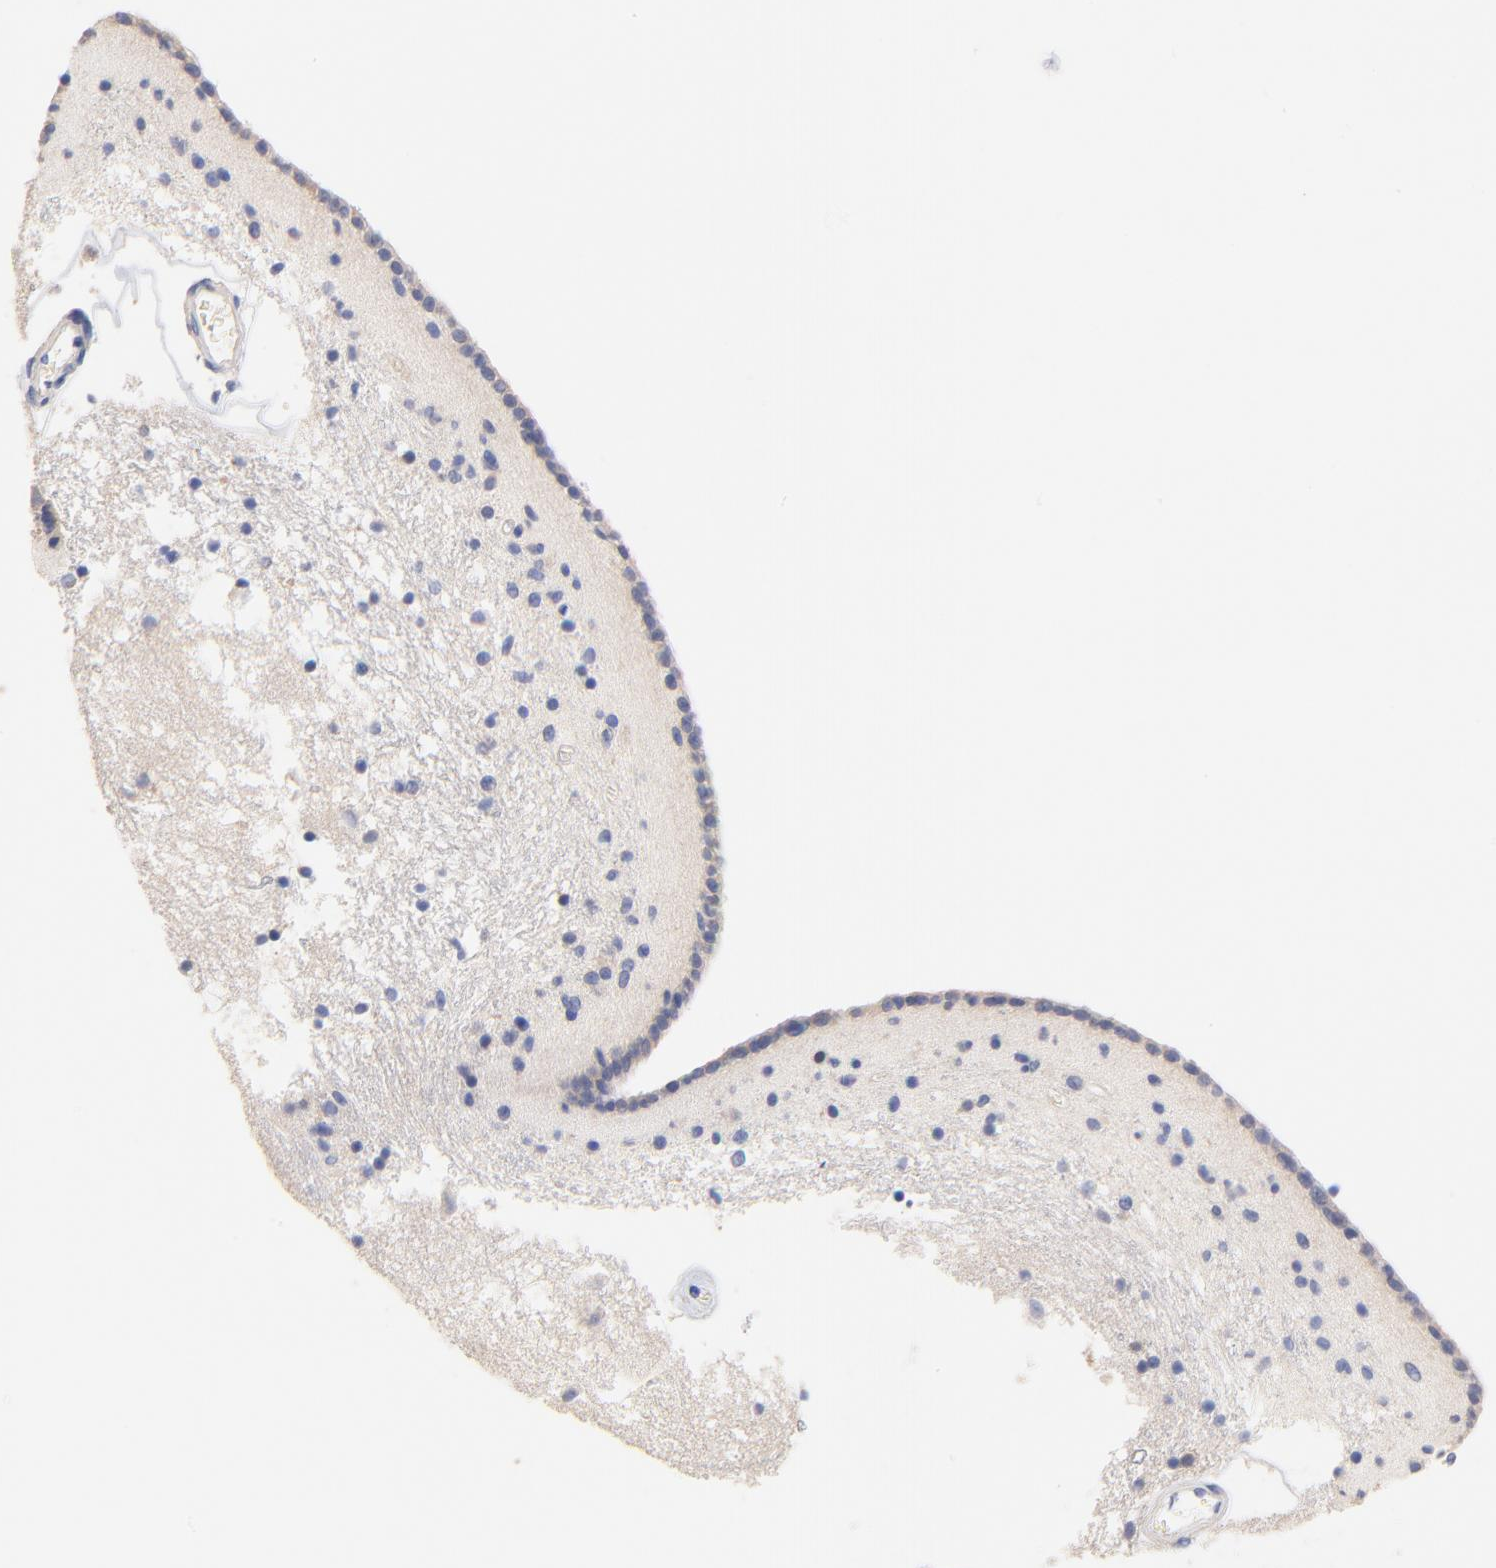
{"staining": {"intensity": "negative", "quantity": "none", "location": "none"}, "tissue": "caudate", "cell_type": "Glial cells", "image_type": "normal", "snomed": [{"axis": "morphology", "description": "Normal tissue, NOS"}, {"axis": "topography", "description": "Lateral ventricle wall"}], "caption": "IHC of benign human caudate displays no staining in glial cells. (Brightfield microscopy of DAB (3,3'-diaminobenzidine) immunohistochemistry (IHC) at high magnification).", "gene": "TNFRSF13C", "patient": {"sex": "male", "age": 45}}